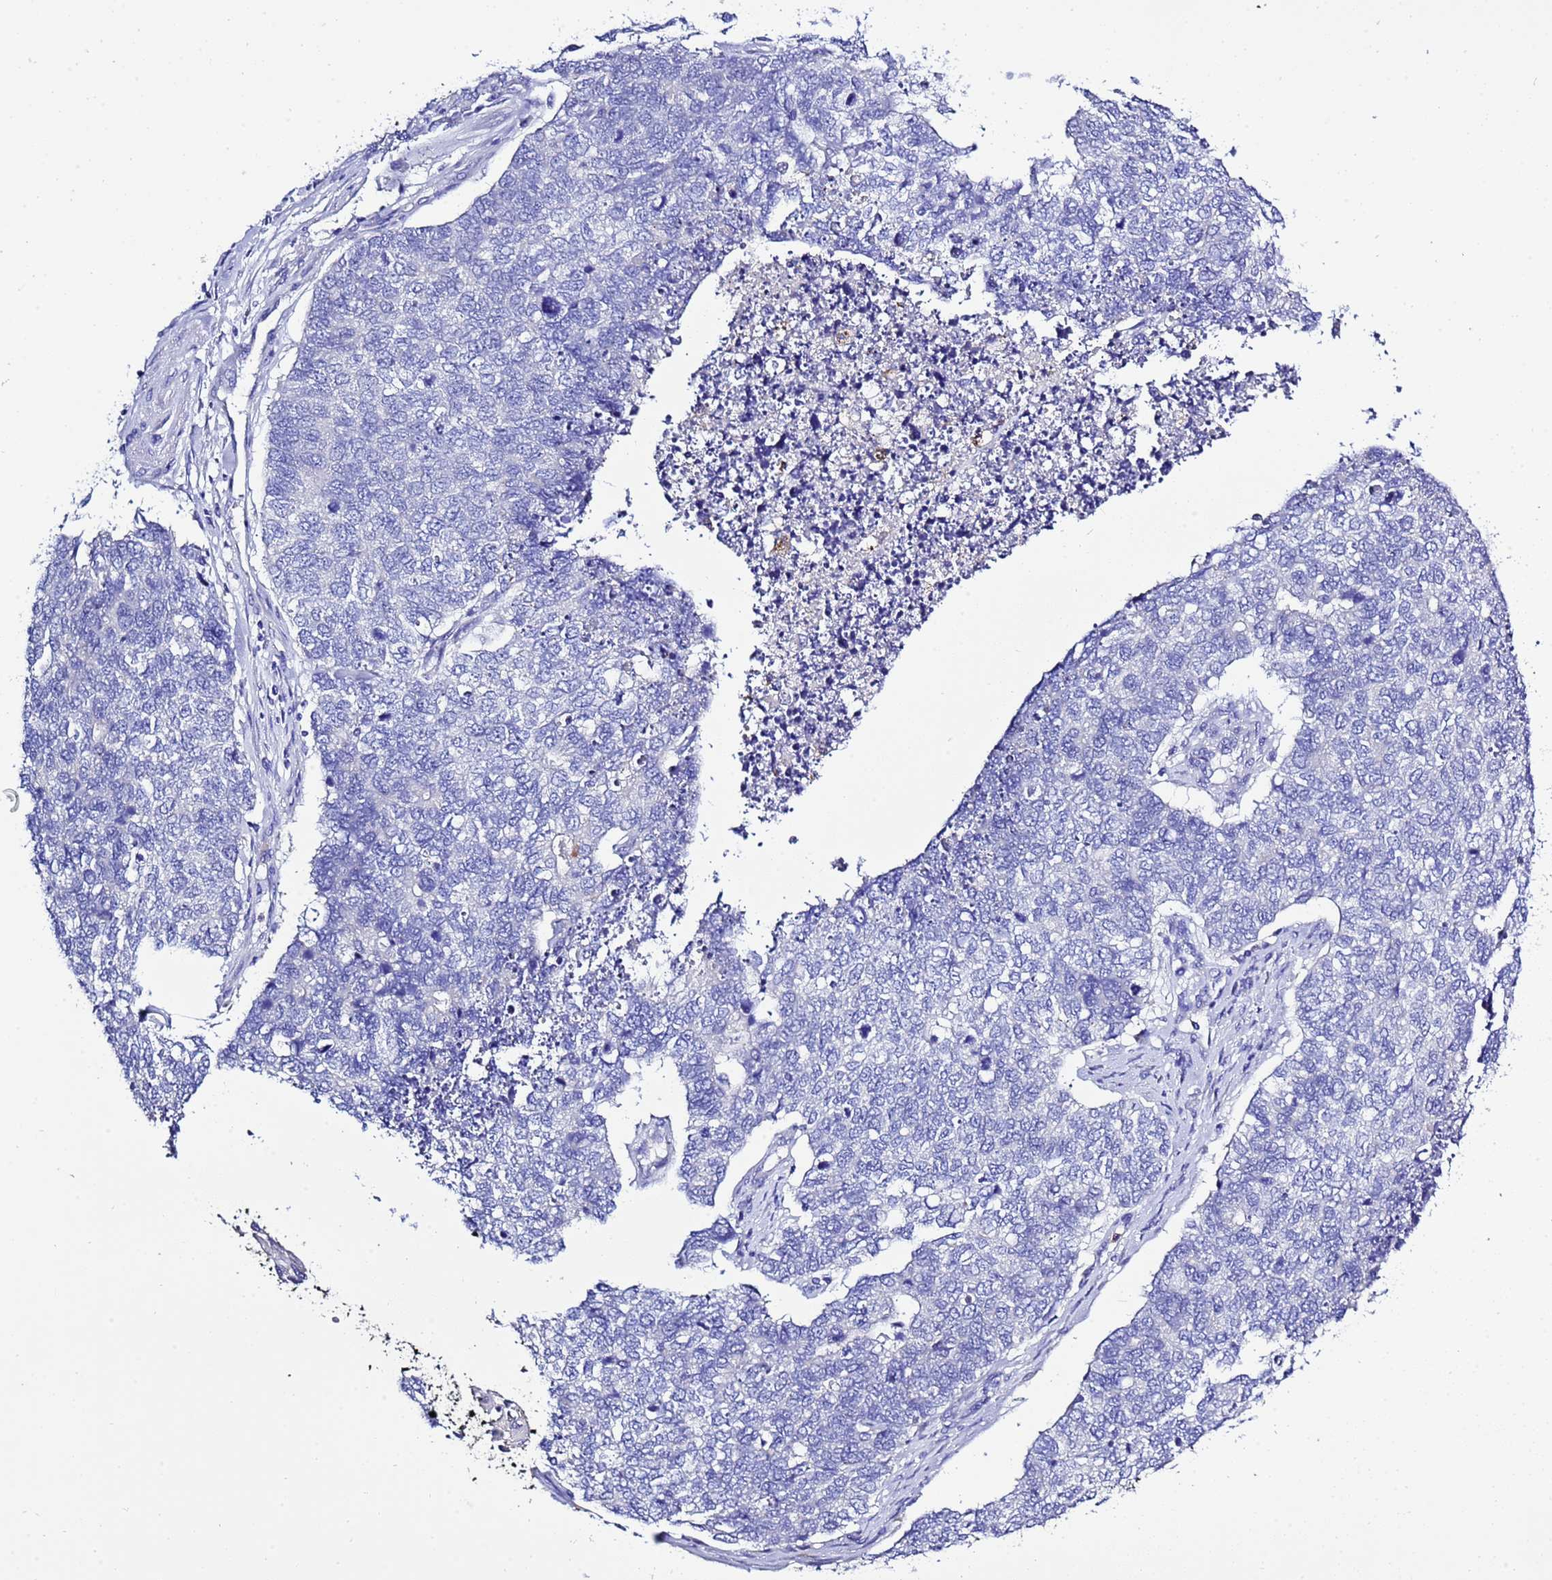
{"staining": {"intensity": "negative", "quantity": "none", "location": "none"}, "tissue": "cervical cancer", "cell_type": "Tumor cells", "image_type": "cancer", "snomed": [{"axis": "morphology", "description": "Squamous cell carcinoma, NOS"}, {"axis": "topography", "description": "Cervix"}], "caption": "DAB (3,3'-diaminobenzidine) immunohistochemical staining of cervical squamous cell carcinoma reveals no significant staining in tumor cells.", "gene": "KICS2", "patient": {"sex": "female", "age": 63}}